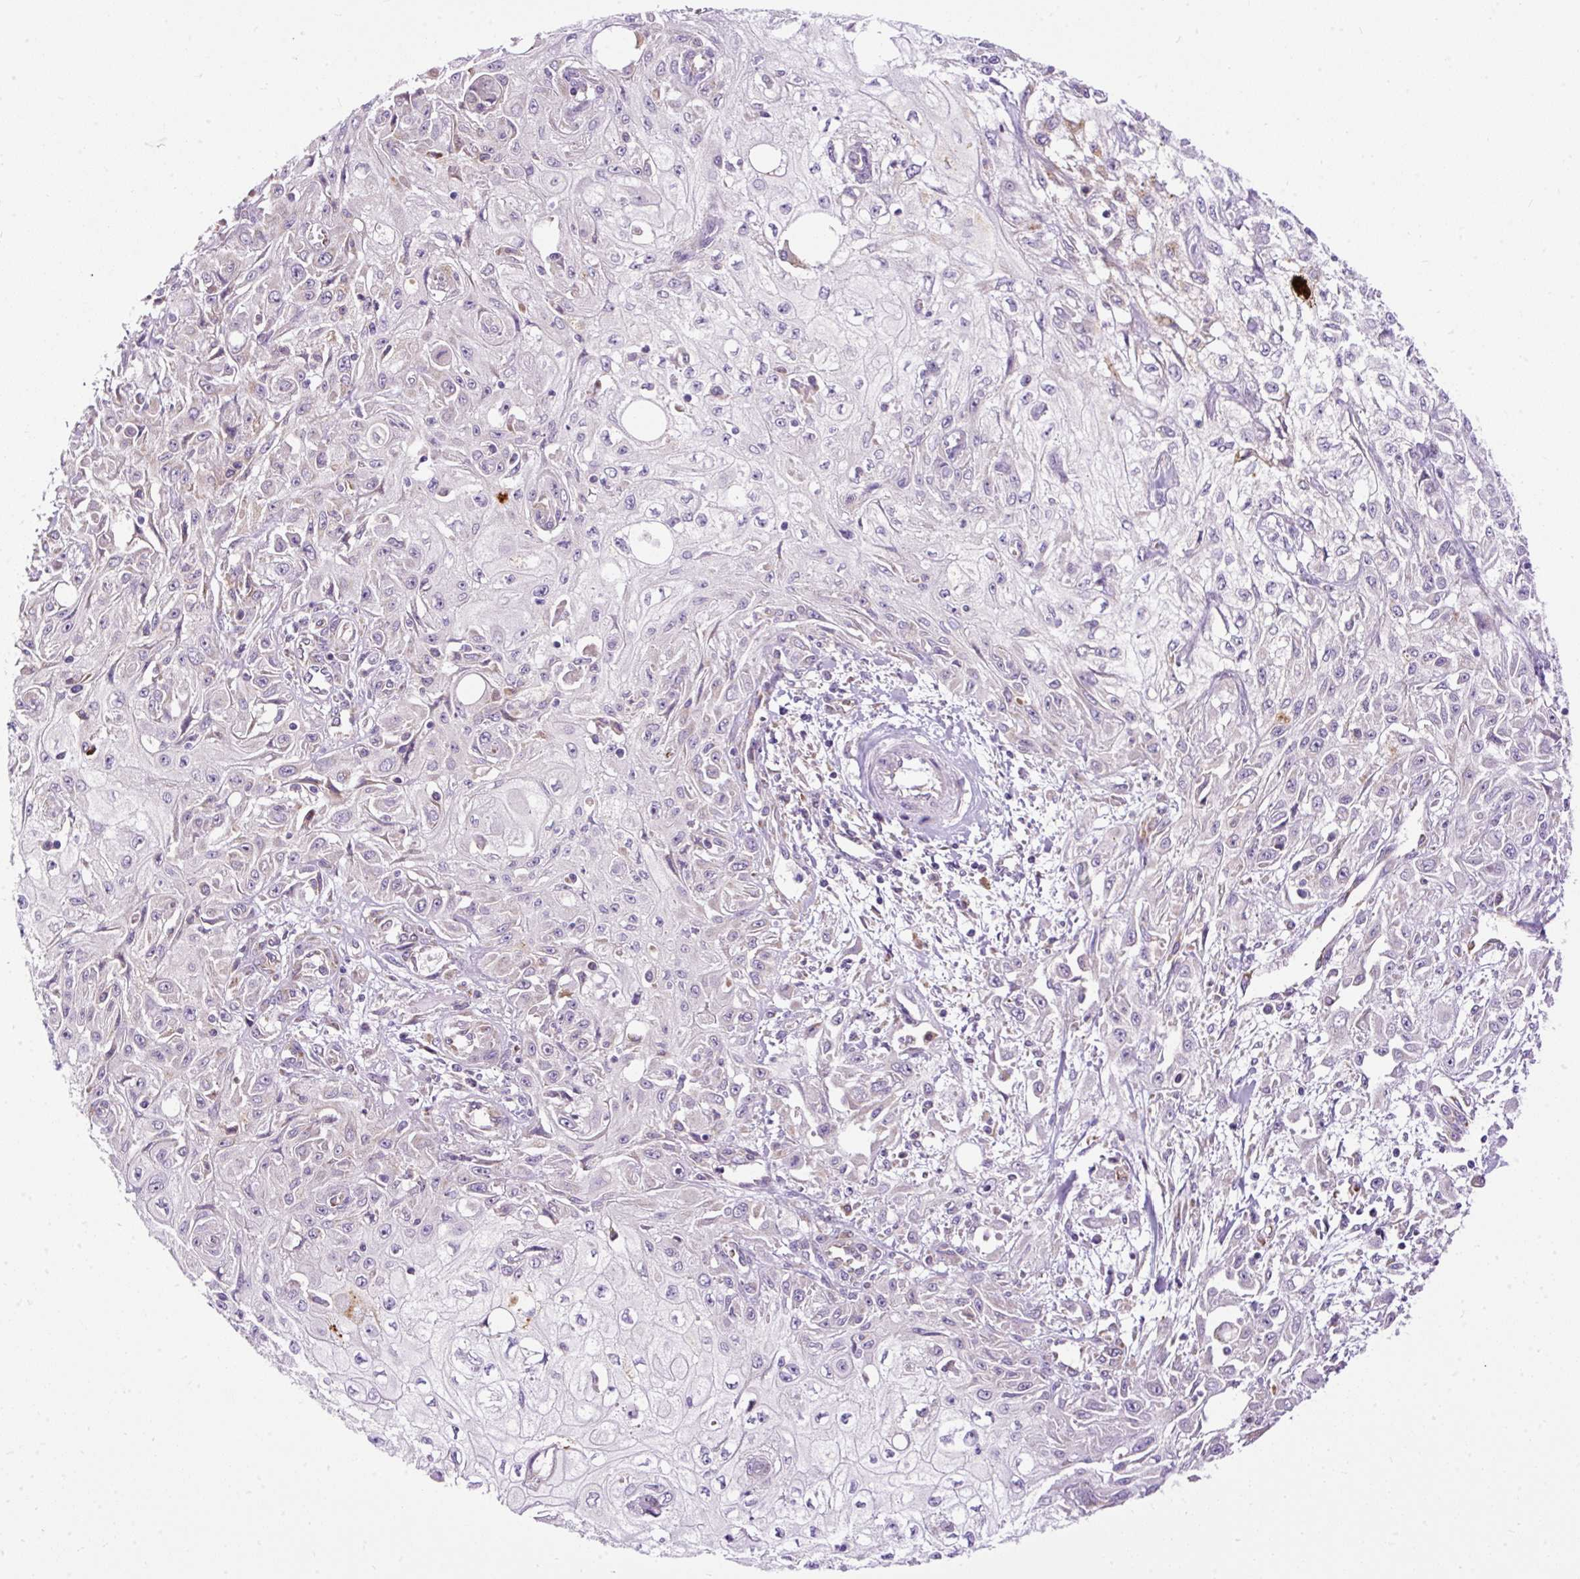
{"staining": {"intensity": "negative", "quantity": "none", "location": "none"}, "tissue": "skin cancer", "cell_type": "Tumor cells", "image_type": "cancer", "snomed": [{"axis": "morphology", "description": "Squamous cell carcinoma, NOS"}, {"axis": "morphology", "description": "Squamous cell carcinoma, metastatic, NOS"}, {"axis": "topography", "description": "Skin"}, {"axis": "topography", "description": "Lymph node"}], "caption": "Immunohistochemical staining of human metastatic squamous cell carcinoma (skin) exhibits no significant expression in tumor cells. Brightfield microscopy of IHC stained with DAB (brown) and hematoxylin (blue), captured at high magnification.", "gene": "FMC1", "patient": {"sex": "male", "age": 75}}